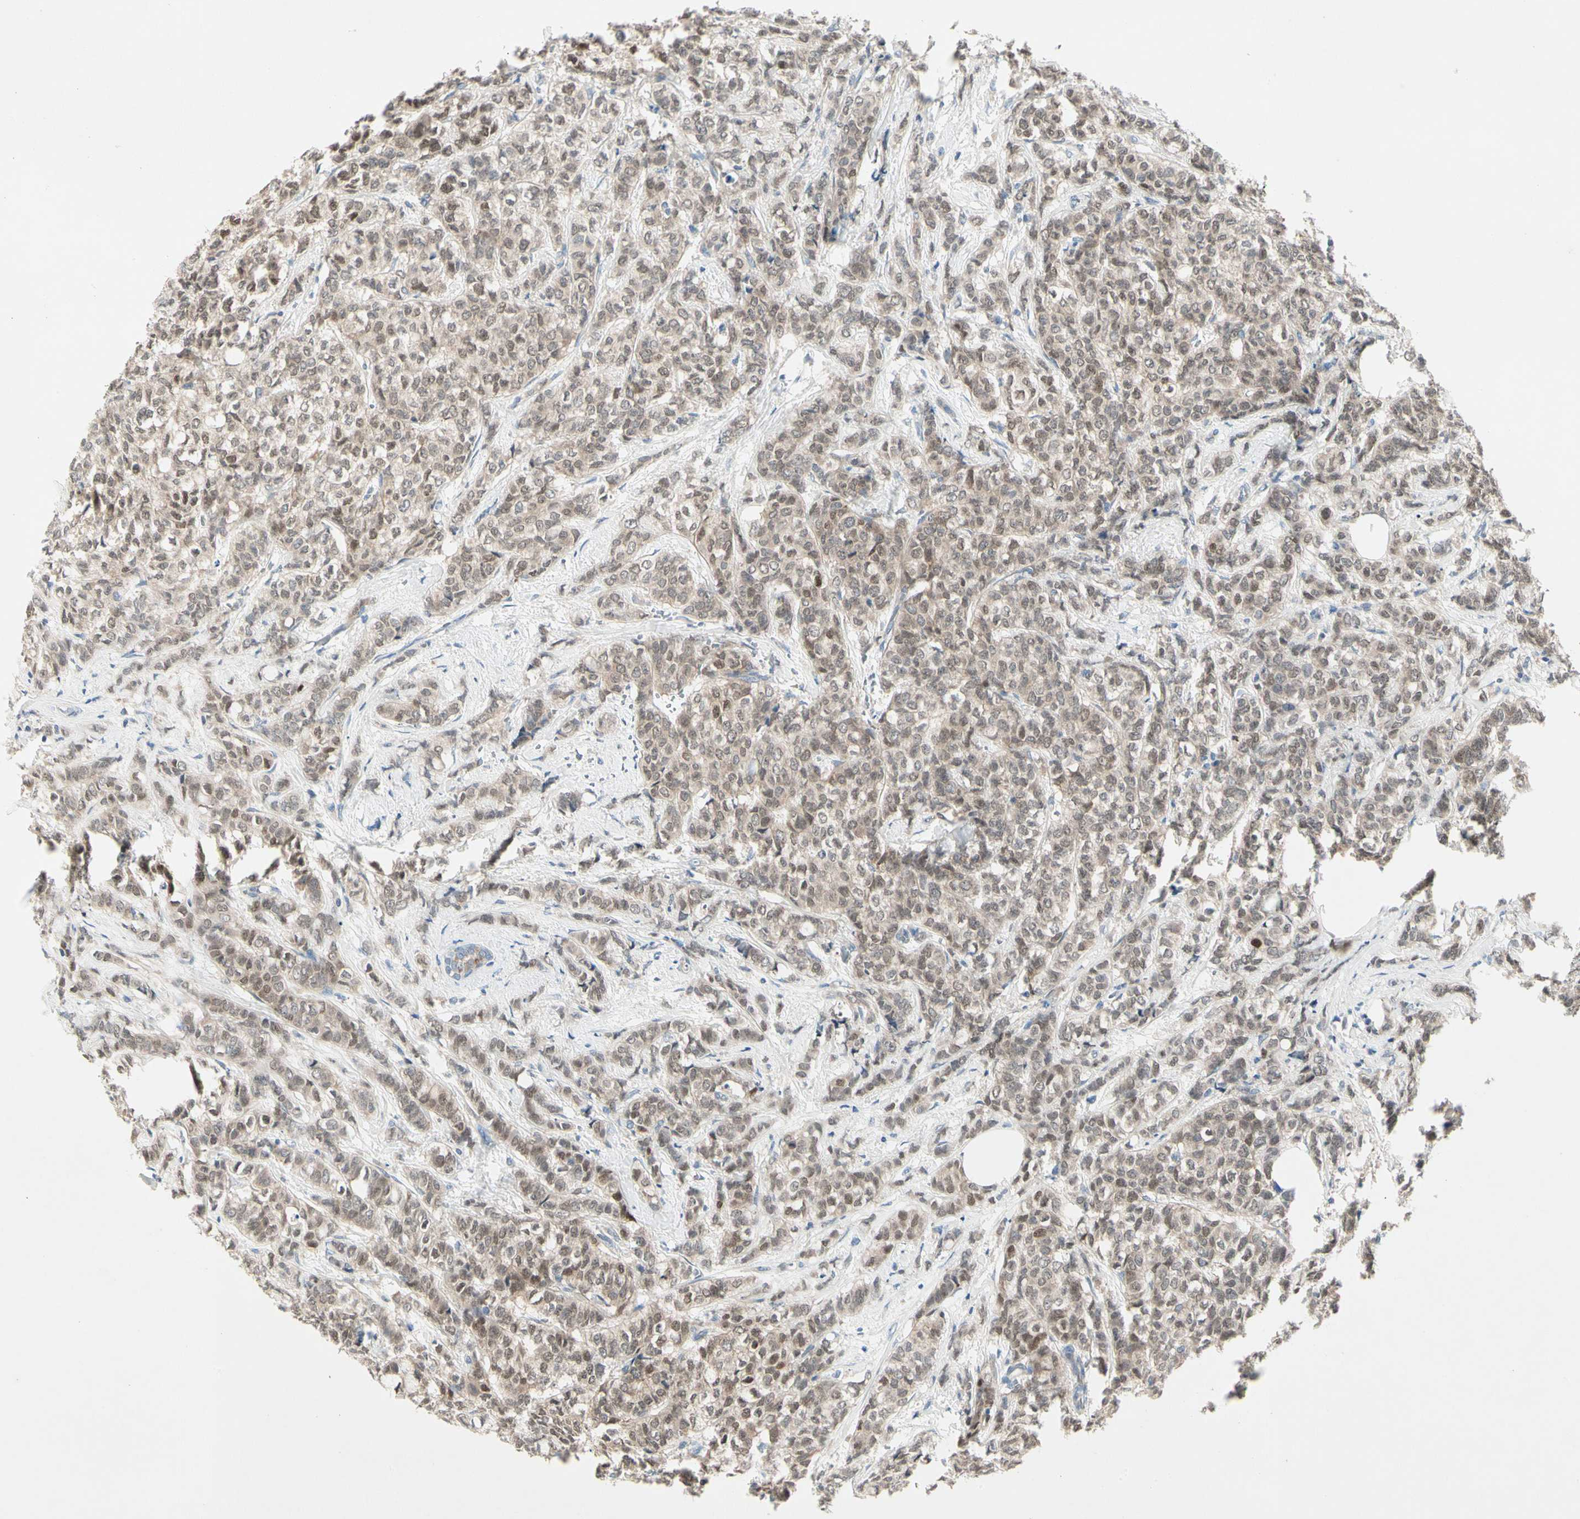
{"staining": {"intensity": "moderate", "quantity": ">75%", "location": "cytoplasmic/membranous,nuclear"}, "tissue": "breast cancer", "cell_type": "Tumor cells", "image_type": "cancer", "snomed": [{"axis": "morphology", "description": "Lobular carcinoma"}, {"axis": "topography", "description": "Breast"}], "caption": "Protein expression analysis of breast cancer displays moderate cytoplasmic/membranous and nuclear positivity in about >75% of tumor cells. (brown staining indicates protein expression, while blue staining denotes nuclei).", "gene": "IL1R1", "patient": {"sex": "female", "age": 60}}